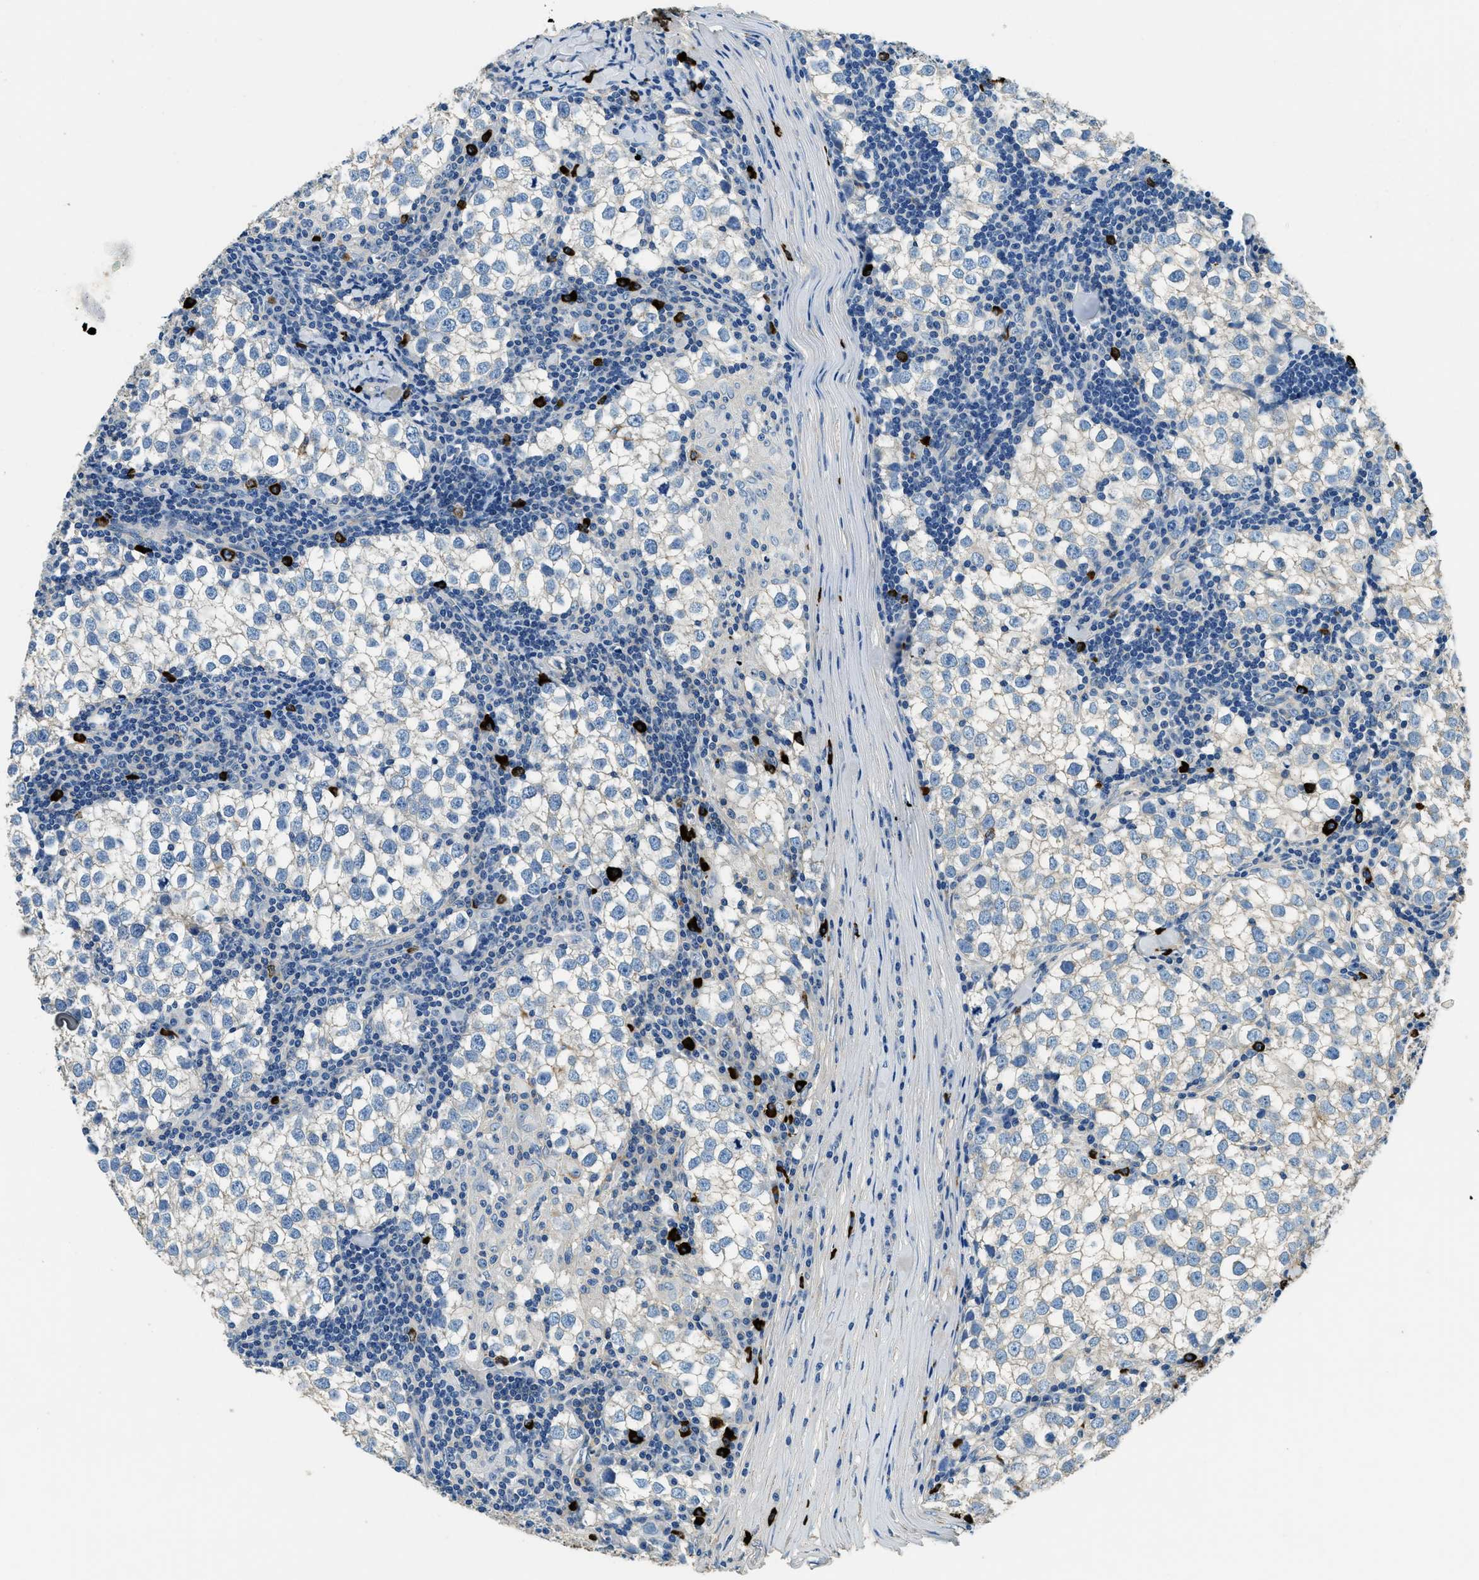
{"staining": {"intensity": "negative", "quantity": "none", "location": "none"}, "tissue": "testis cancer", "cell_type": "Tumor cells", "image_type": "cancer", "snomed": [{"axis": "morphology", "description": "Seminoma, NOS"}, {"axis": "morphology", "description": "Carcinoma, Embryonal, NOS"}, {"axis": "topography", "description": "Testis"}], "caption": "The IHC photomicrograph has no significant positivity in tumor cells of testis cancer (seminoma) tissue. The staining is performed using DAB brown chromogen with nuclei counter-stained in using hematoxylin.", "gene": "TMEM186", "patient": {"sex": "male", "age": 36}}